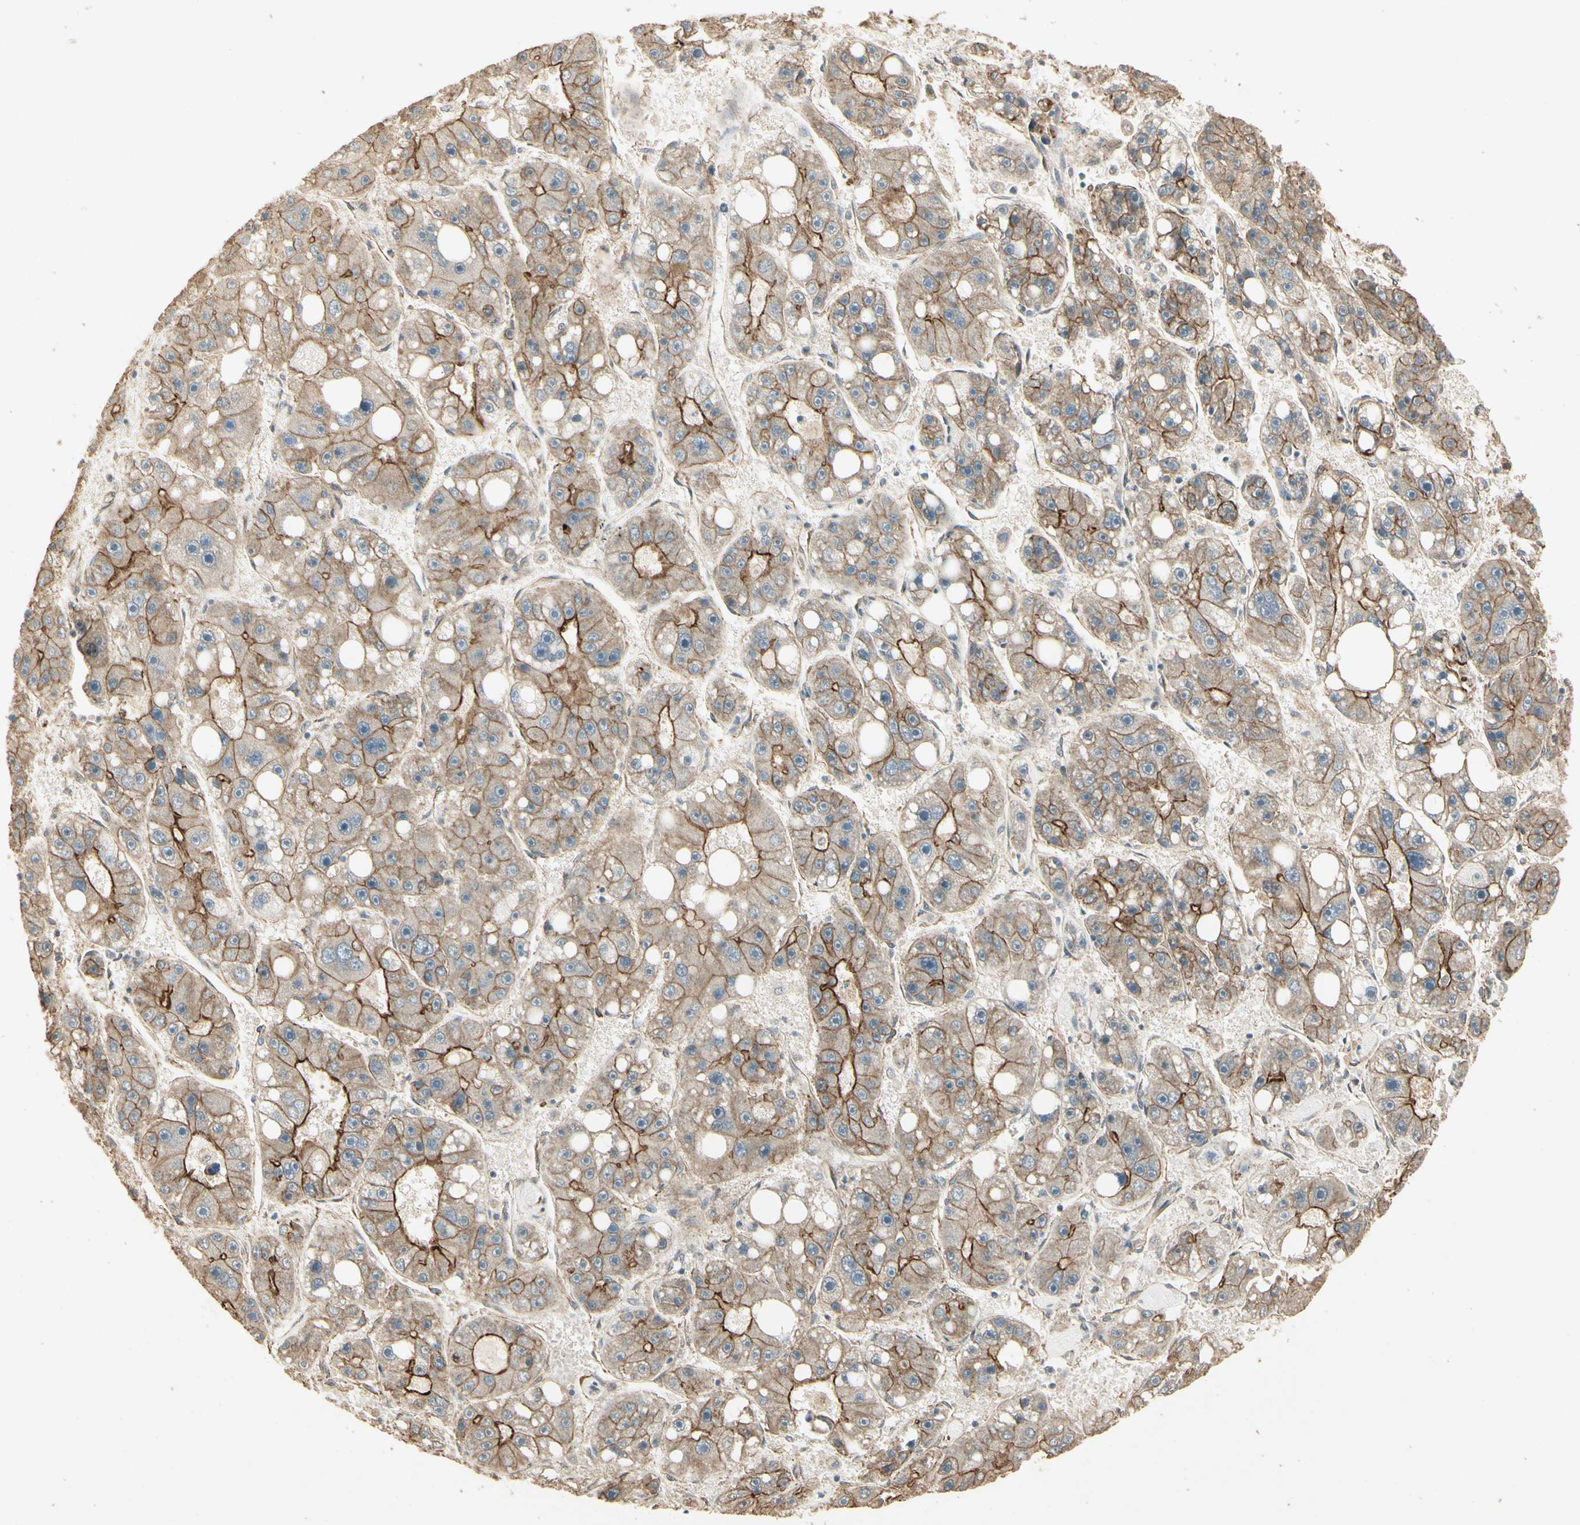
{"staining": {"intensity": "strong", "quantity": ">75%", "location": "cytoplasmic/membranous"}, "tissue": "liver cancer", "cell_type": "Tumor cells", "image_type": "cancer", "snomed": [{"axis": "morphology", "description": "Carcinoma, Hepatocellular, NOS"}, {"axis": "topography", "description": "Liver"}], "caption": "A micrograph showing strong cytoplasmic/membranous positivity in about >75% of tumor cells in liver cancer (hepatocellular carcinoma), as visualized by brown immunohistochemical staining.", "gene": "RNF180", "patient": {"sex": "female", "age": 61}}